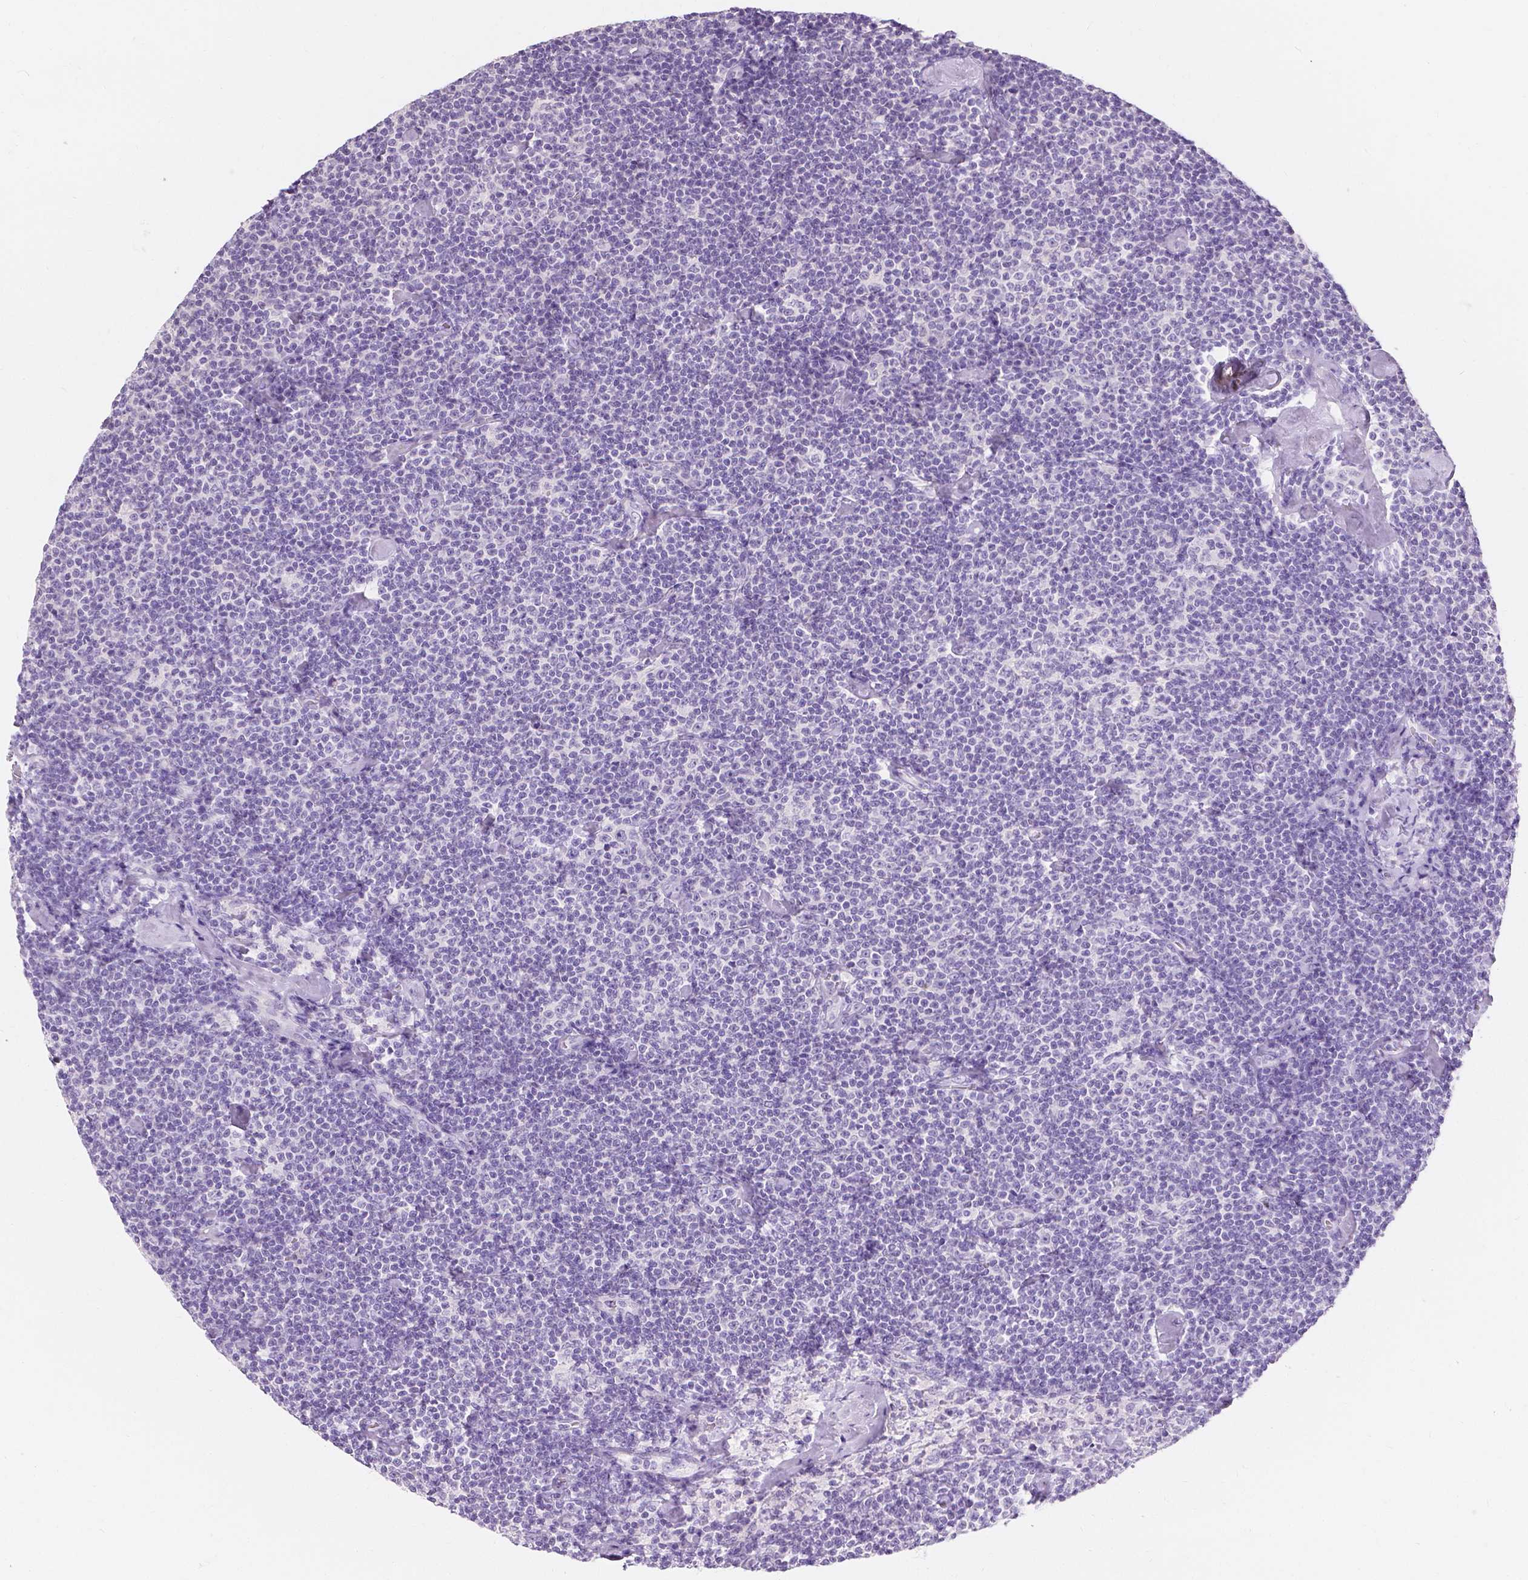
{"staining": {"intensity": "negative", "quantity": "none", "location": "none"}, "tissue": "lymphoma", "cell_type": "Tumor cells", "image_type": "cancer", "snomed": [{"axis": "morphology", "description": "Malignant lymphoma, non-Hodgkin's type, Low grade"}, {"axis": "topography", "description": "Lymph node"}], "caption": "There is no significant positivity in tumor cells of lymphoma.", "gene": "MUC12", "patient": {"sex": "male", "age": 81}}